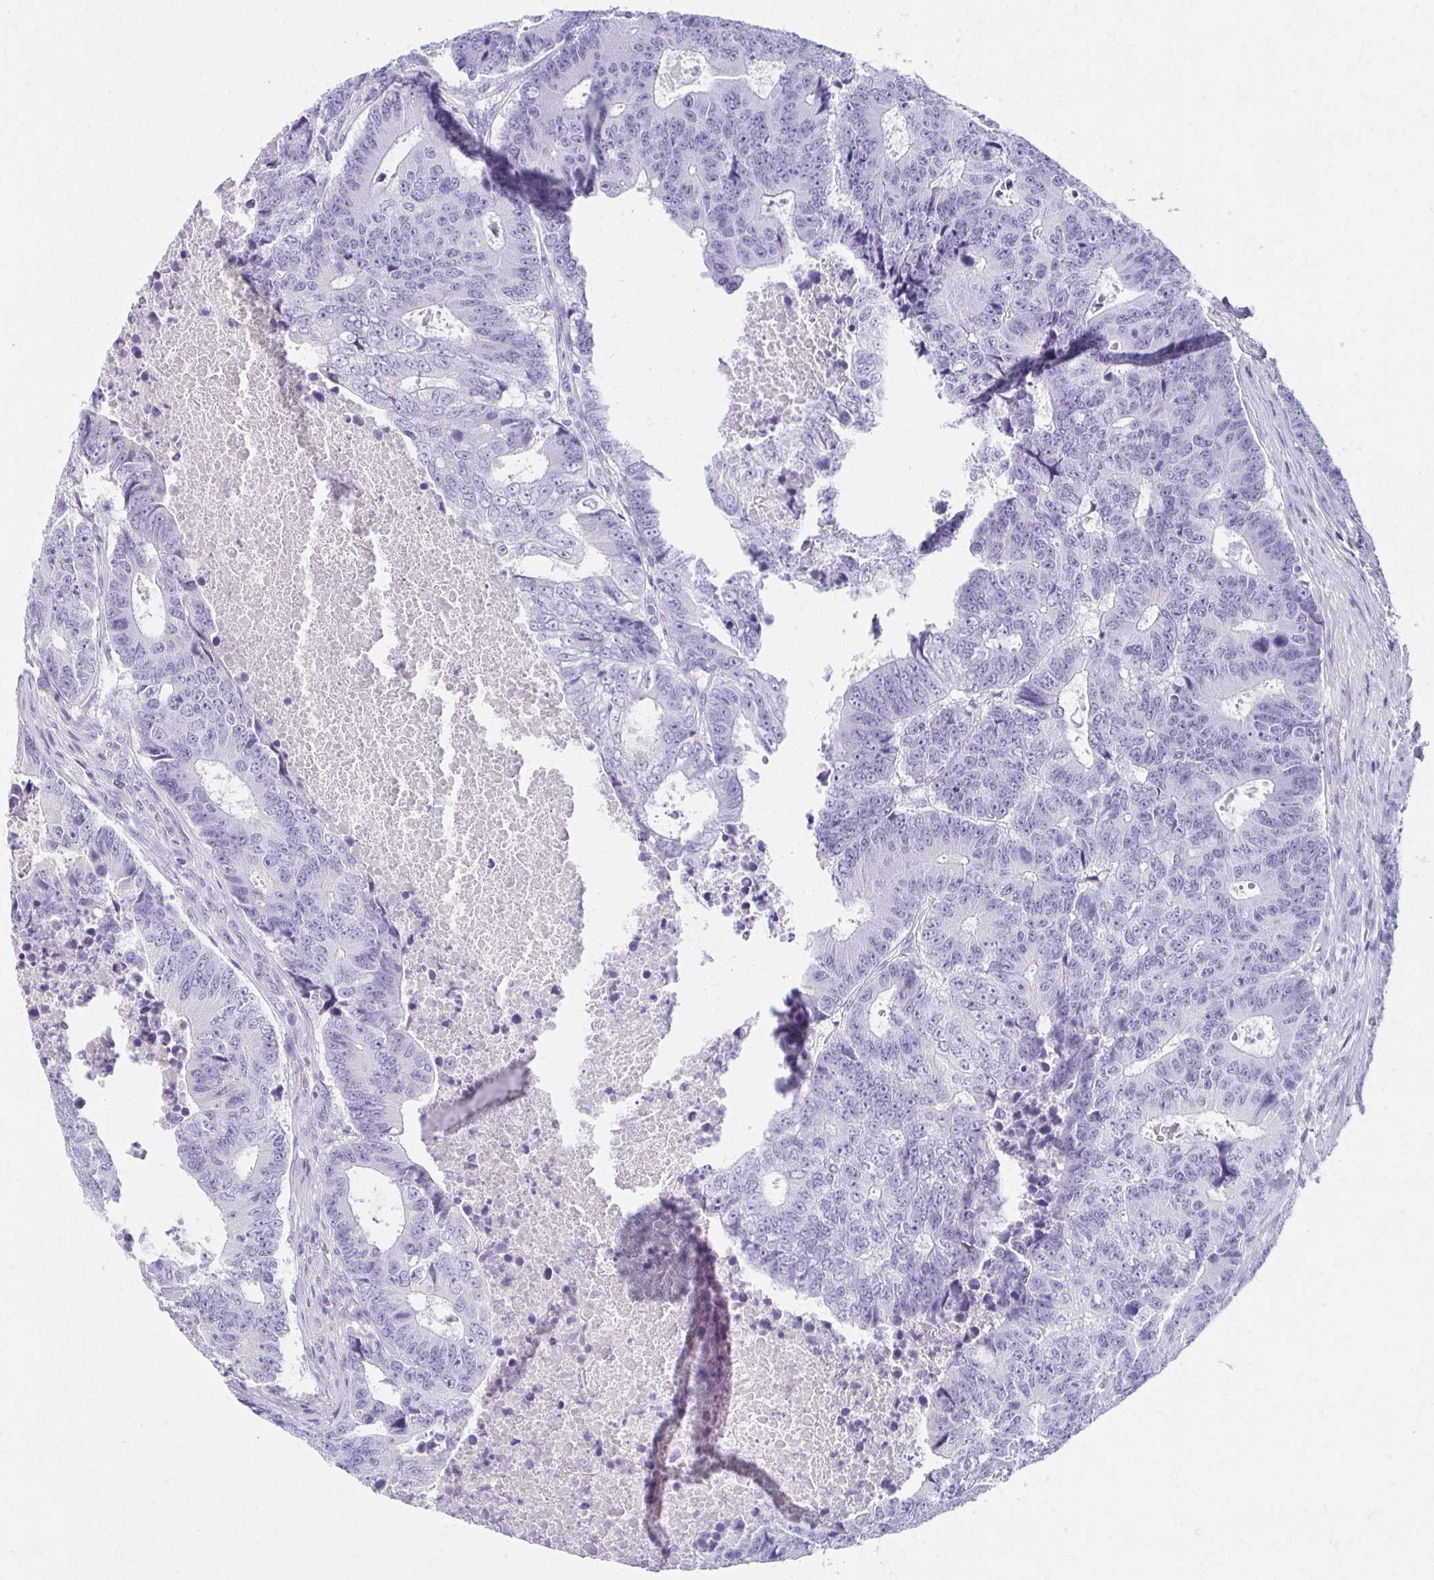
{"staining": {"intensity": "negative", "quantity": "none", "location": "none"}, "tissue": "colorectal cancer", "cell_type": "Tumor cells", "image_type": "cancer", "snomed": [{"axis": "morphology", "description": "Adenocarcinoma, NOS"}, {"axis": "topography", "description": "Colon"}], "caption": "IHC histopathology image of neoplastic tissue: colorectal cancer stained with DAB (3,3'-diaminobenzidine) demonstrates no significant protein positivity in tumor cells.", "gene": "BBS12", "patient": {"sex": "female", "age": 48}}